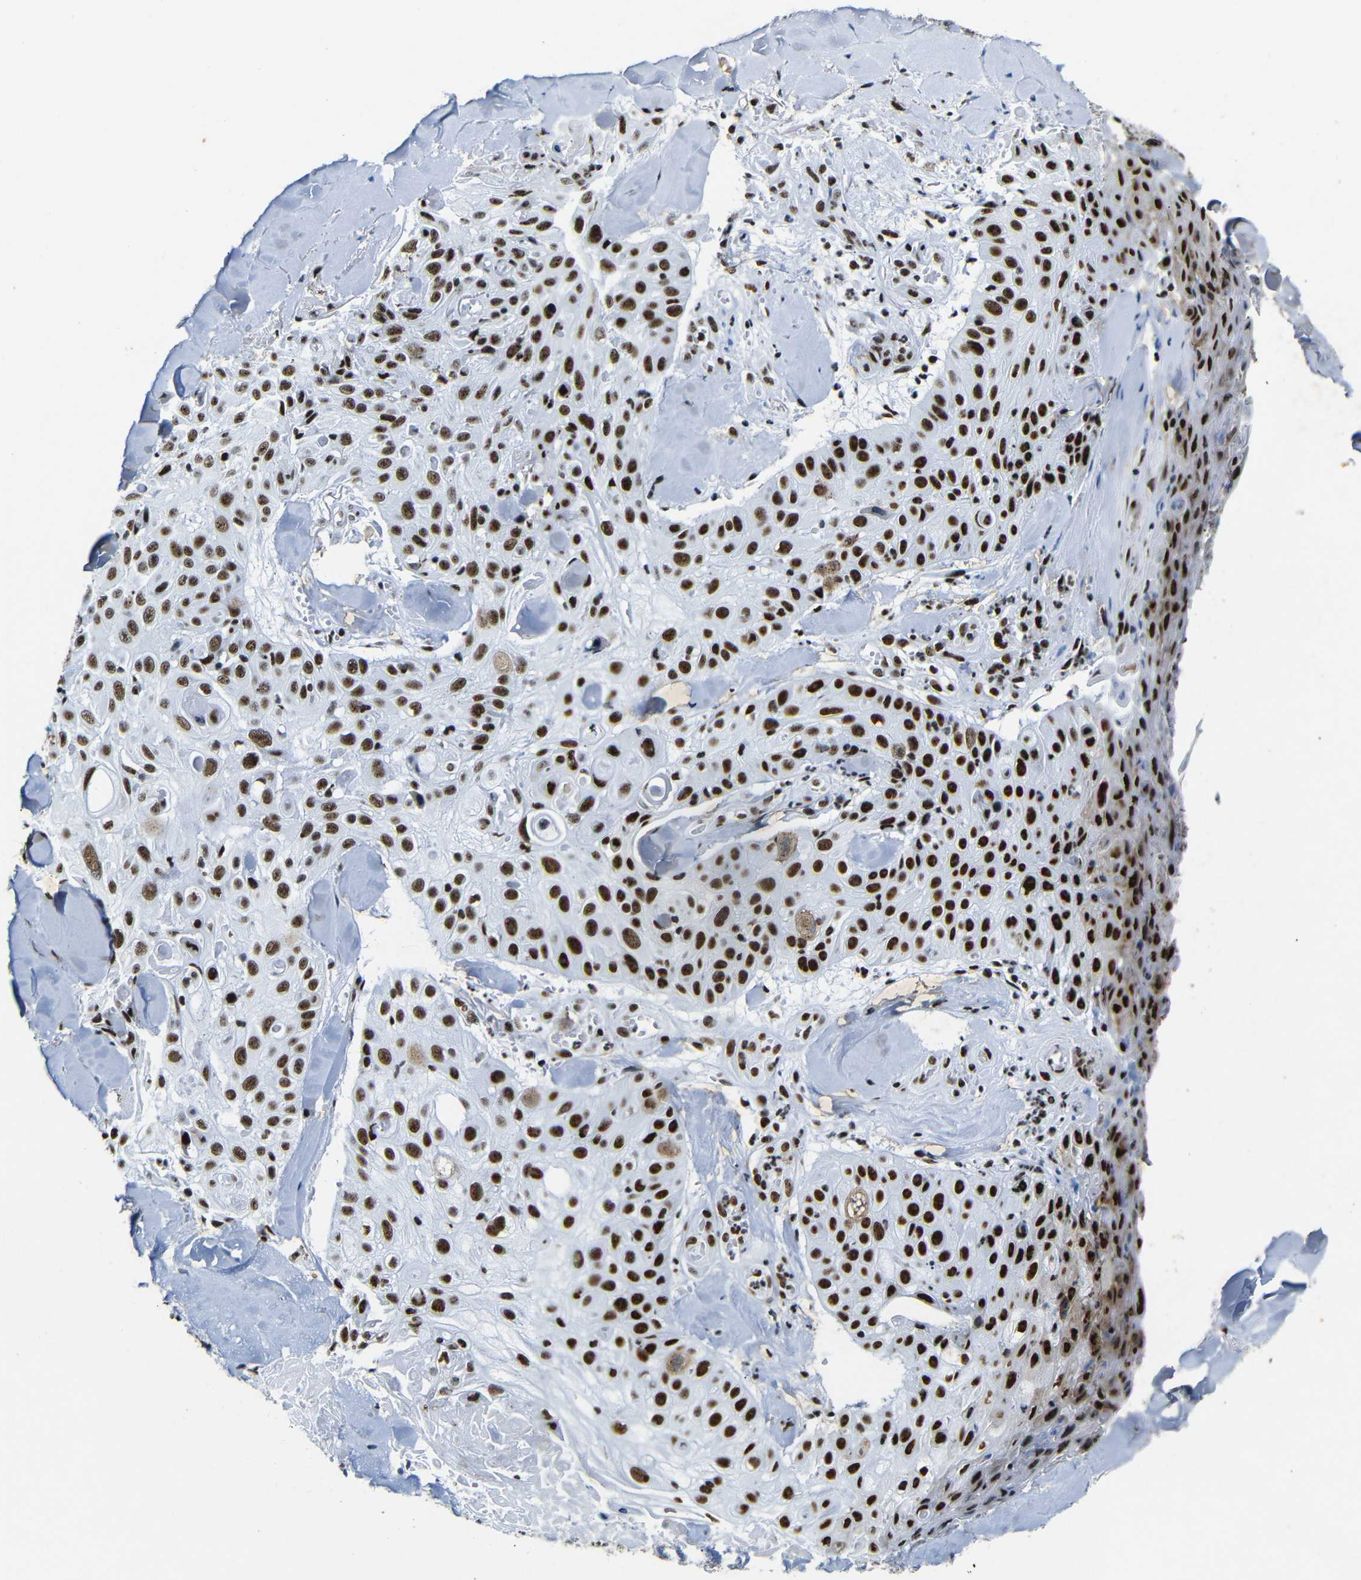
{"staining": {"intensity": "strong", "quantity": ">75%", "location": "nuclear"}, "tissue": "skin cancer", "cell_type": "Tumor cells", "image_type": "cancer", "snomed": [{"axis": "morphology", "description": "Squamous cell carcinoma, NOS"}, {"axis": "topography", "description": "Skin"}], "caption": "Strong nuclear expression is seen in about >75% of tumor cells in skin cancer (squamous cell carcinoma).", "gene": "SRSF1", "patient": {"sex": "male", "age": 86}}